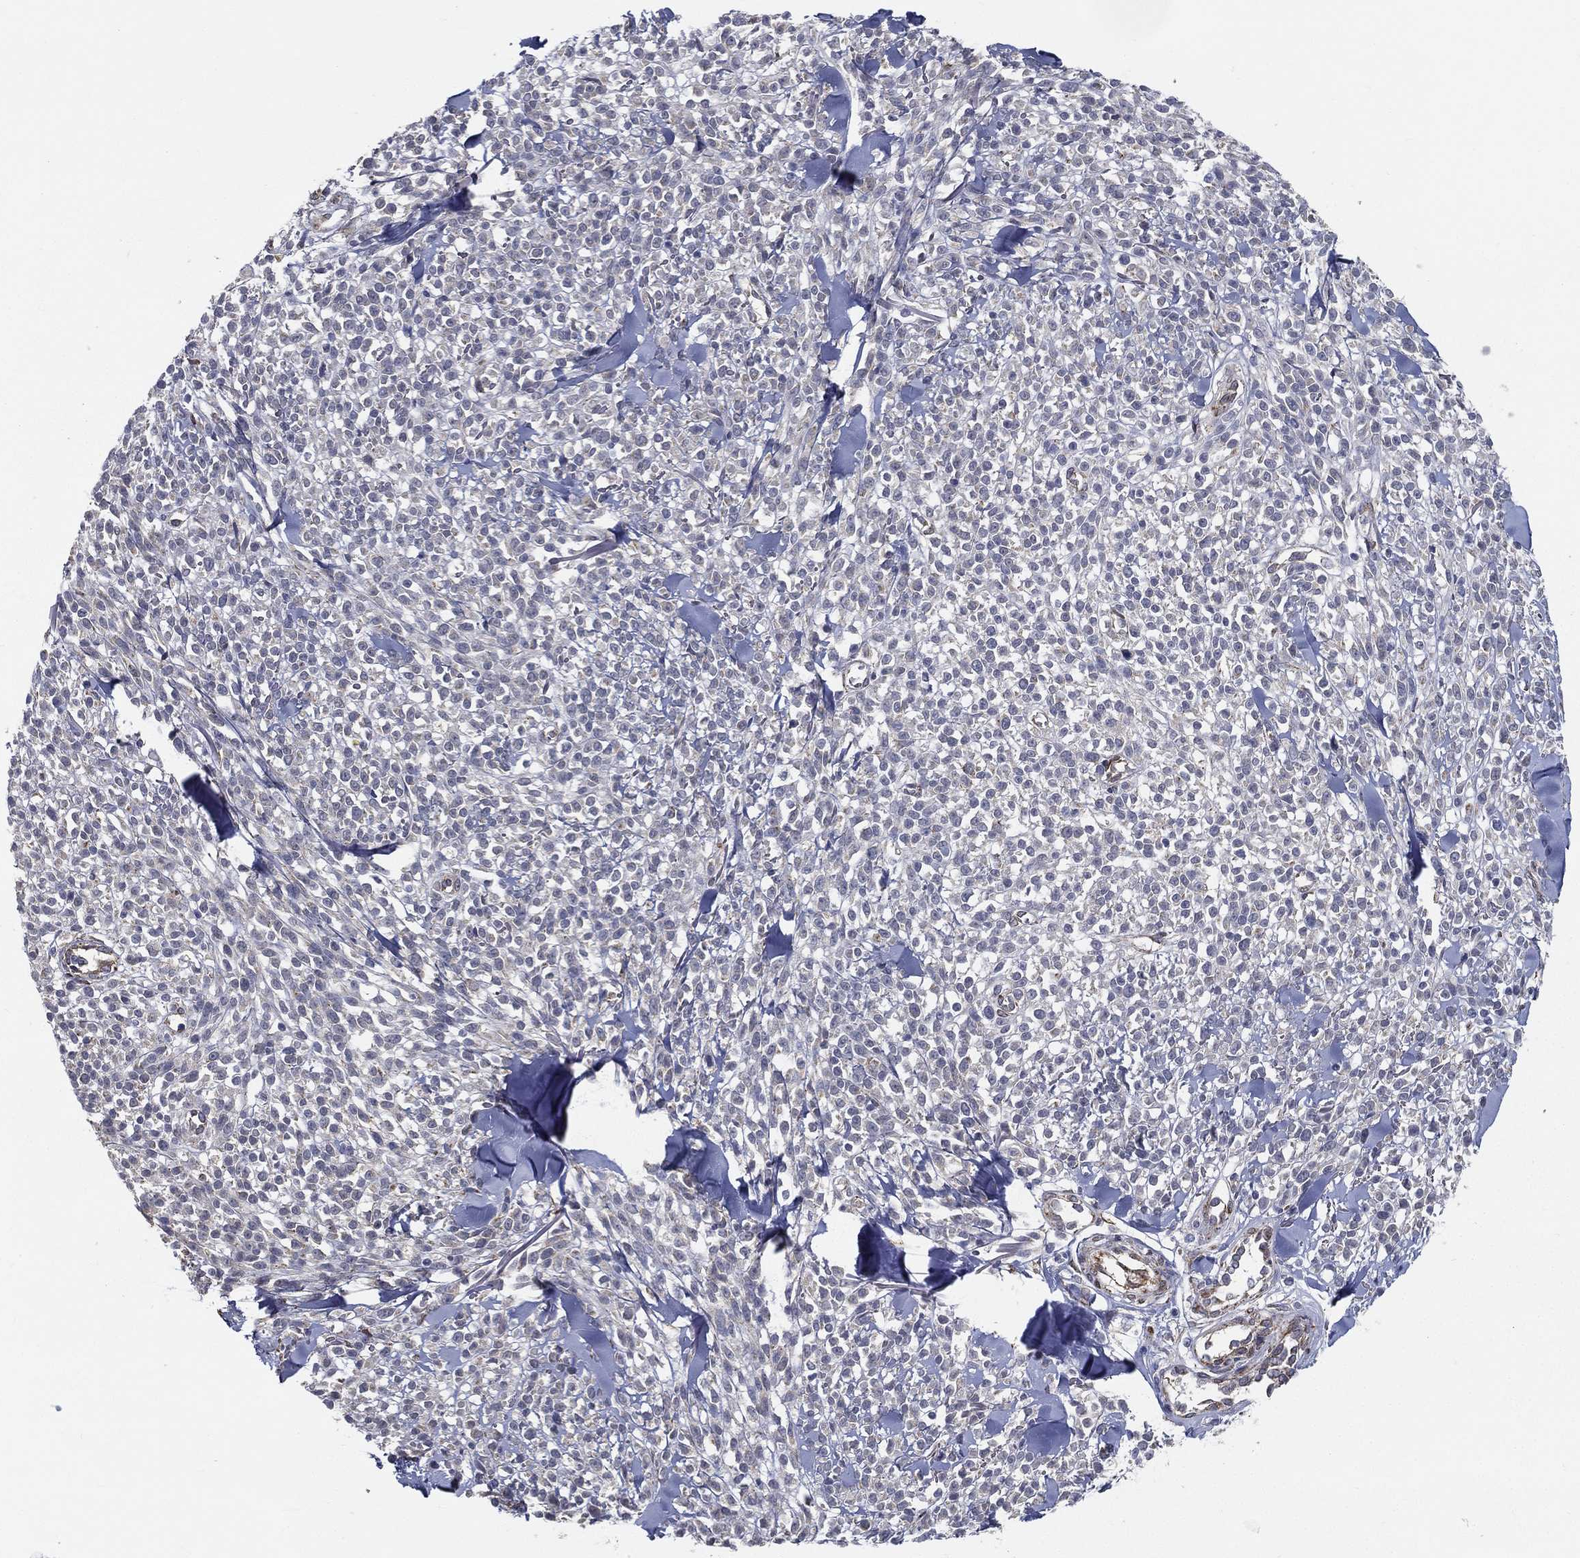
{"staining": {"intensity": "negative", "quantity": "none", "location": "none"}, "tissue": "melanoma", "cell_type": "Tumor cells", "image_type": "cancer", "snomed": [{"axis": "morphology", "description": "Malignant melanoma, NOS"}, {"axis": "topography", "description": "Skin"}, {"axis": "topography", "description": "Skin of trunk"}], "caption": "Tumor cells are negative for protein expression in human malignant melanoma.", "gene": "LRRC56", "patient": {"sex": "male", "age": 74}}